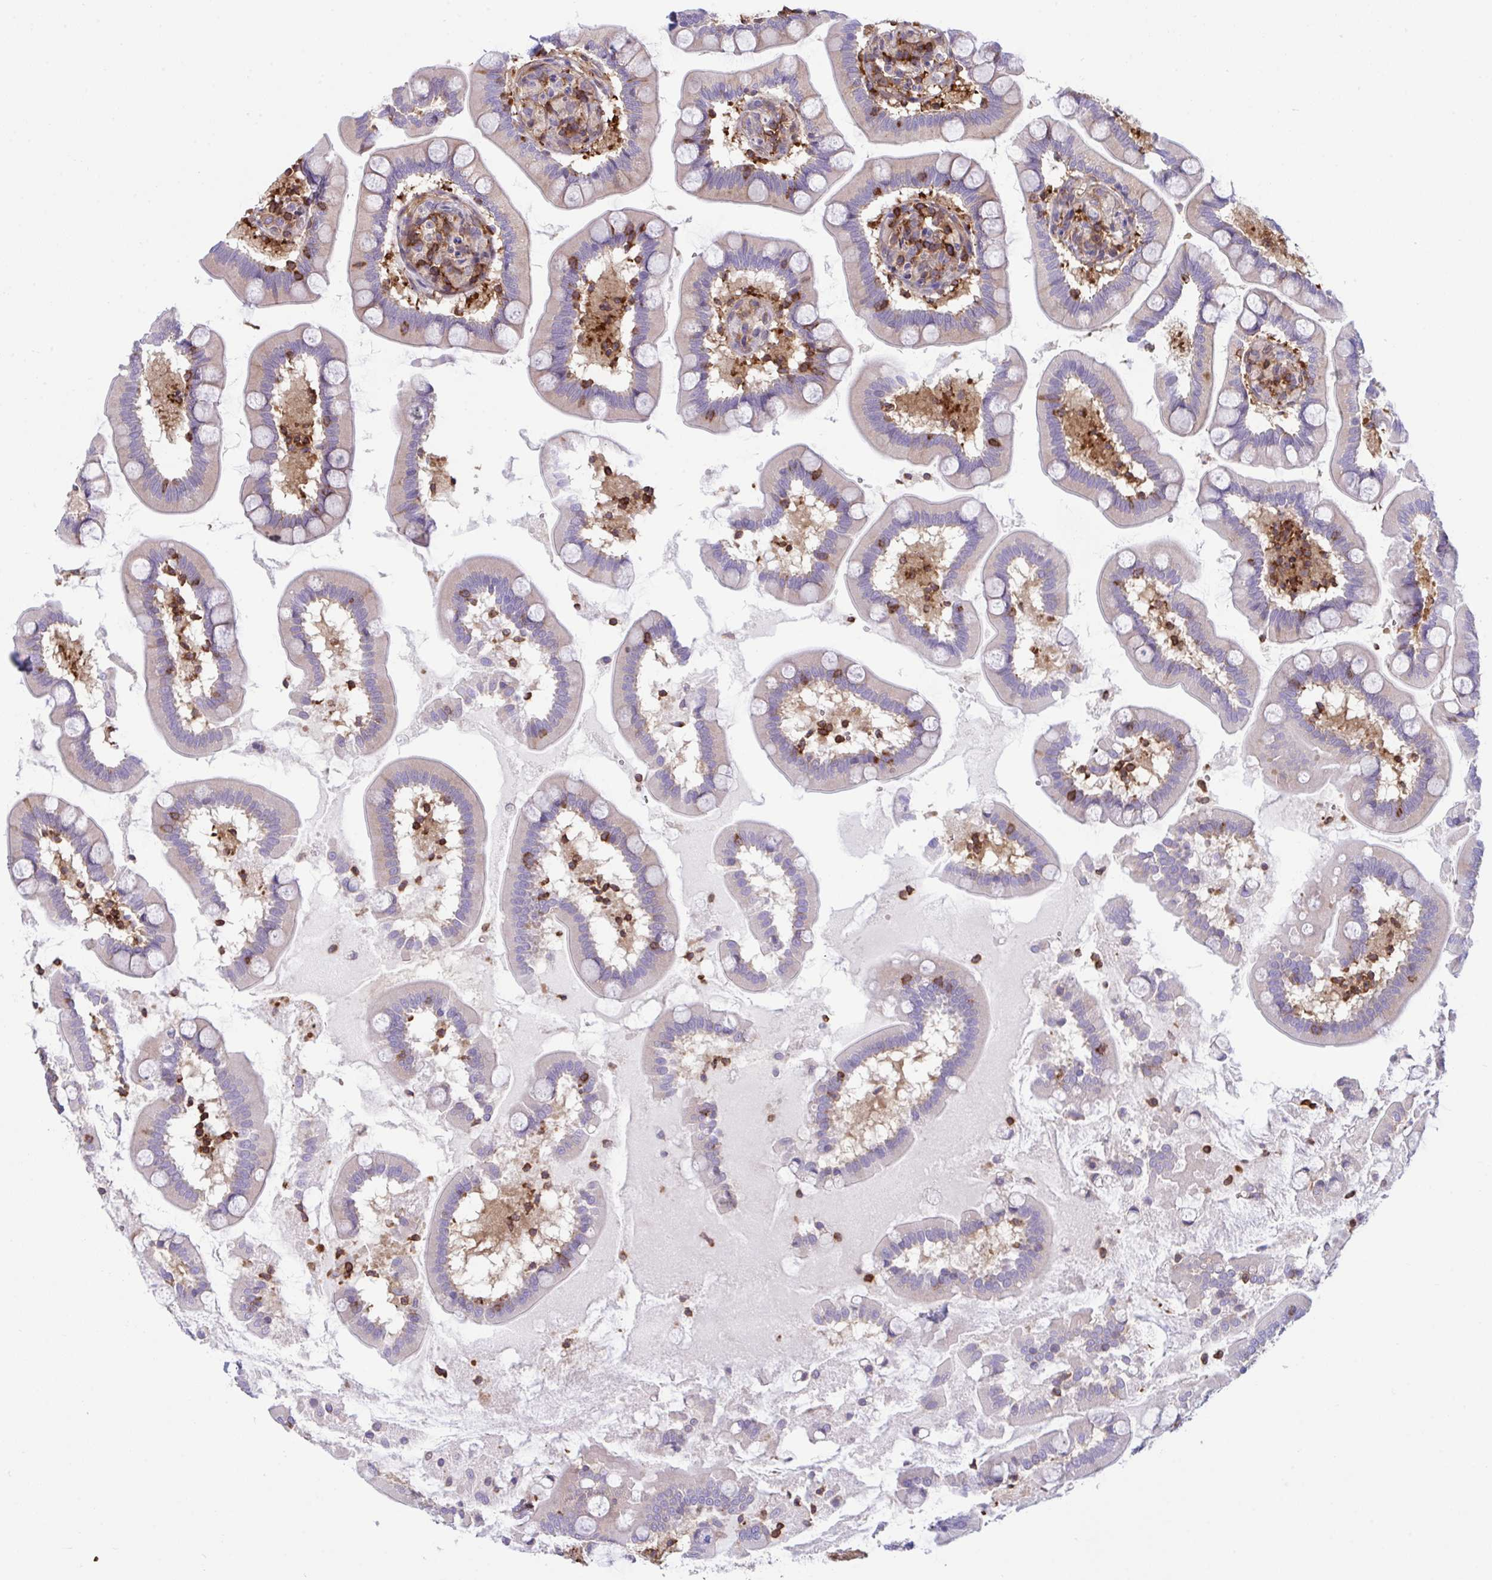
{"staining": {"intensity": "weak", "quantity": "25%-75%", "location": "cytoplasmic/membranous"}, "tissue": "small intestine", "cell_type": "Glandular cells", "image_type": "normal", "snomed": [{"axis": "morphology", "description": "Normal tissue, NOS"}, {"axis": "topography", "description": "Small intestine"}], "caption": "Brown immunohistochemical staining in normal small intestine reveals weak cytoplasmic/membranous expression in approximately 25%-75% of glandular cells.", "gene": "TSC22D3", "patient": {"sex": "female", "age": 64}}